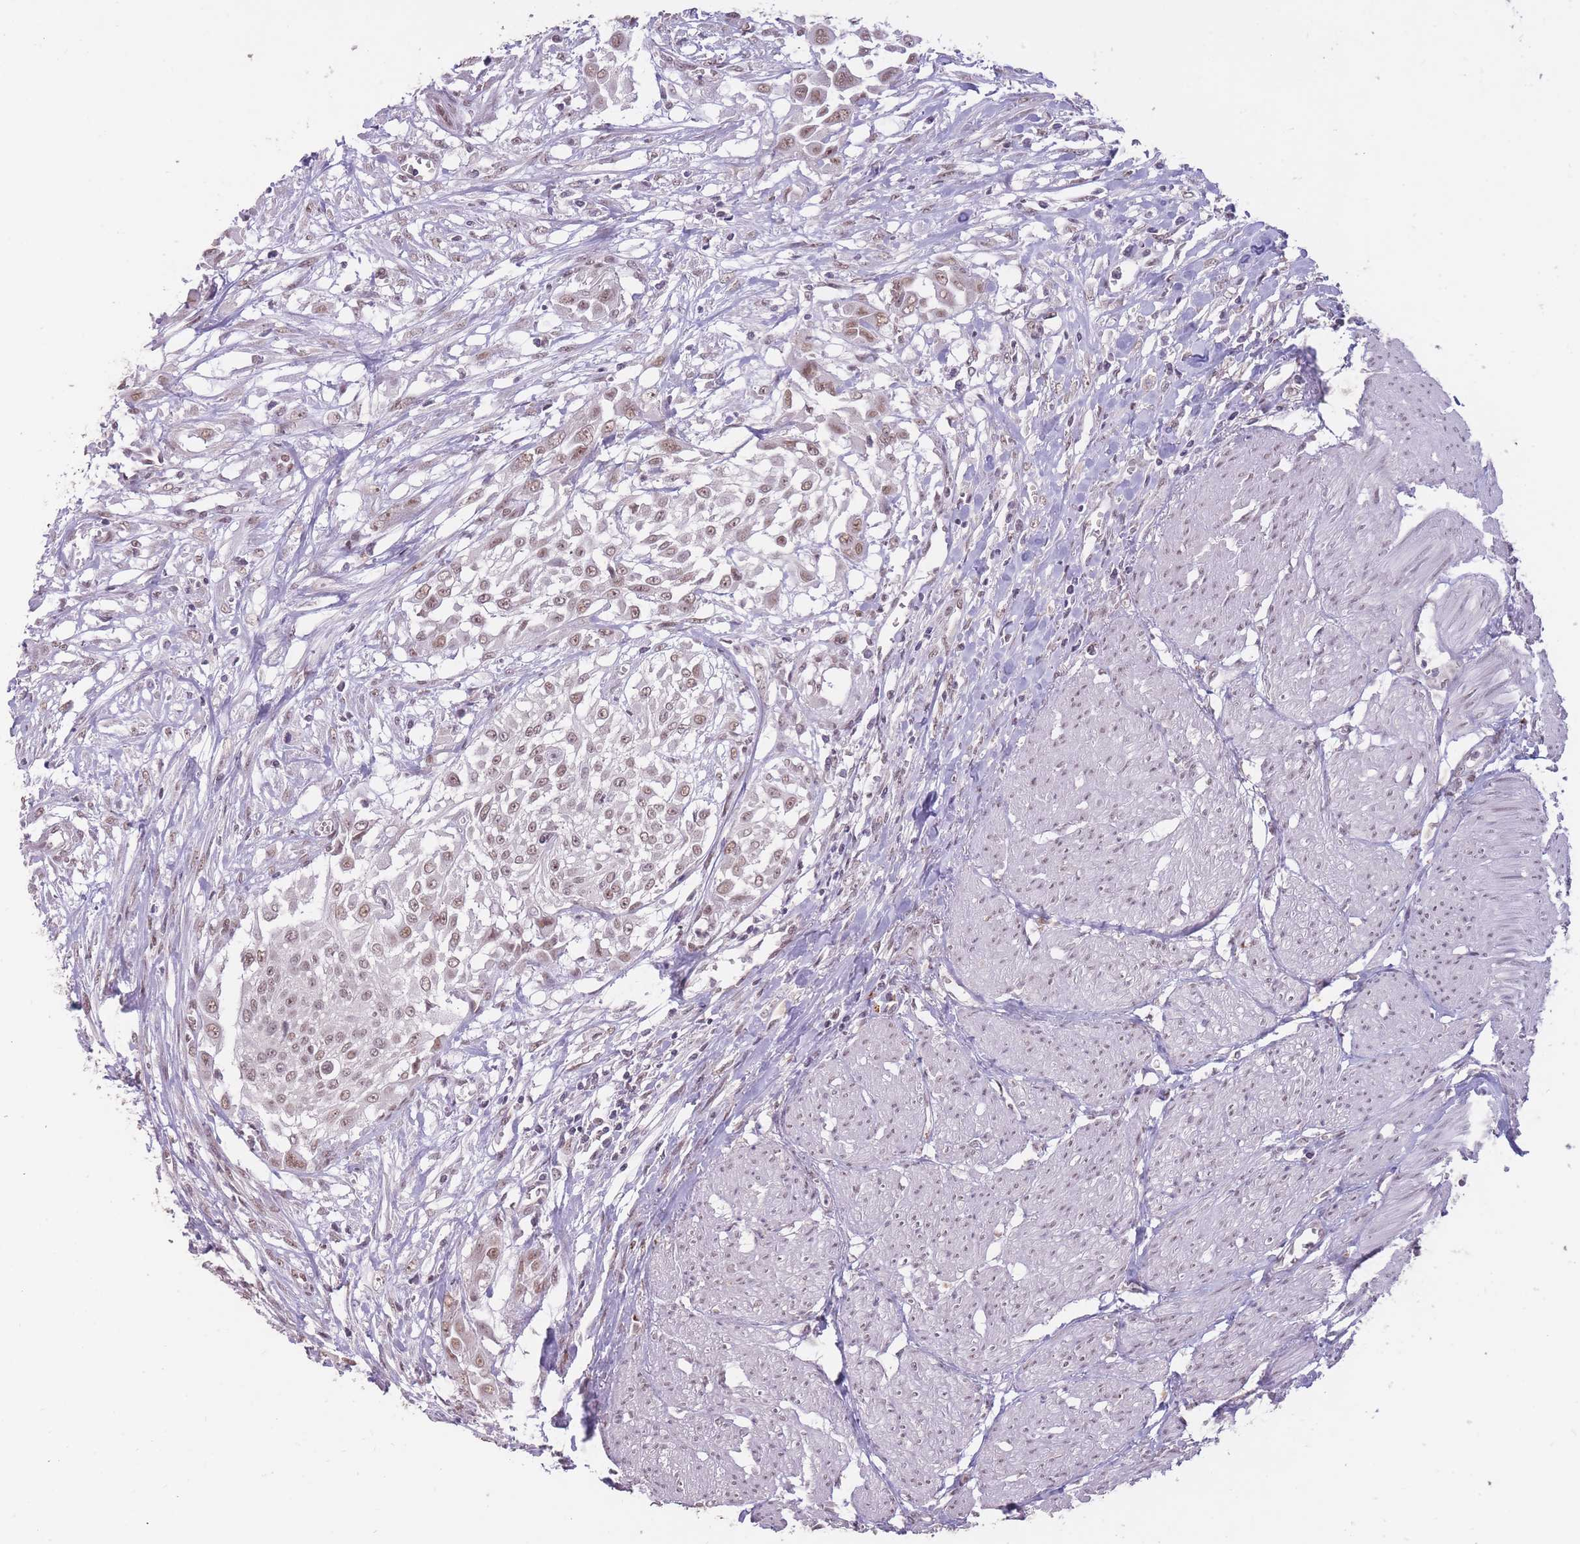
{"staining": {"intensity": "weak", "quantity": ">75%", "location": "nuclear"}, "tissue": "urothelial cancer", "cell_type": "Tumor cells", "image_type": "cancer", "snomed": [{"axis": "morphology", "description": "Urothelial carcinoma, High grade"}, {"axis": "topography", "description": "Urinary bladder"}], "caption": "Urothelial carcinoma (high-grade) stained with a protein marker demonstrates weak staining in tumor cells.", "gene": "HNRNPUL1", "patient": {"sex": "male", "age": 57}}